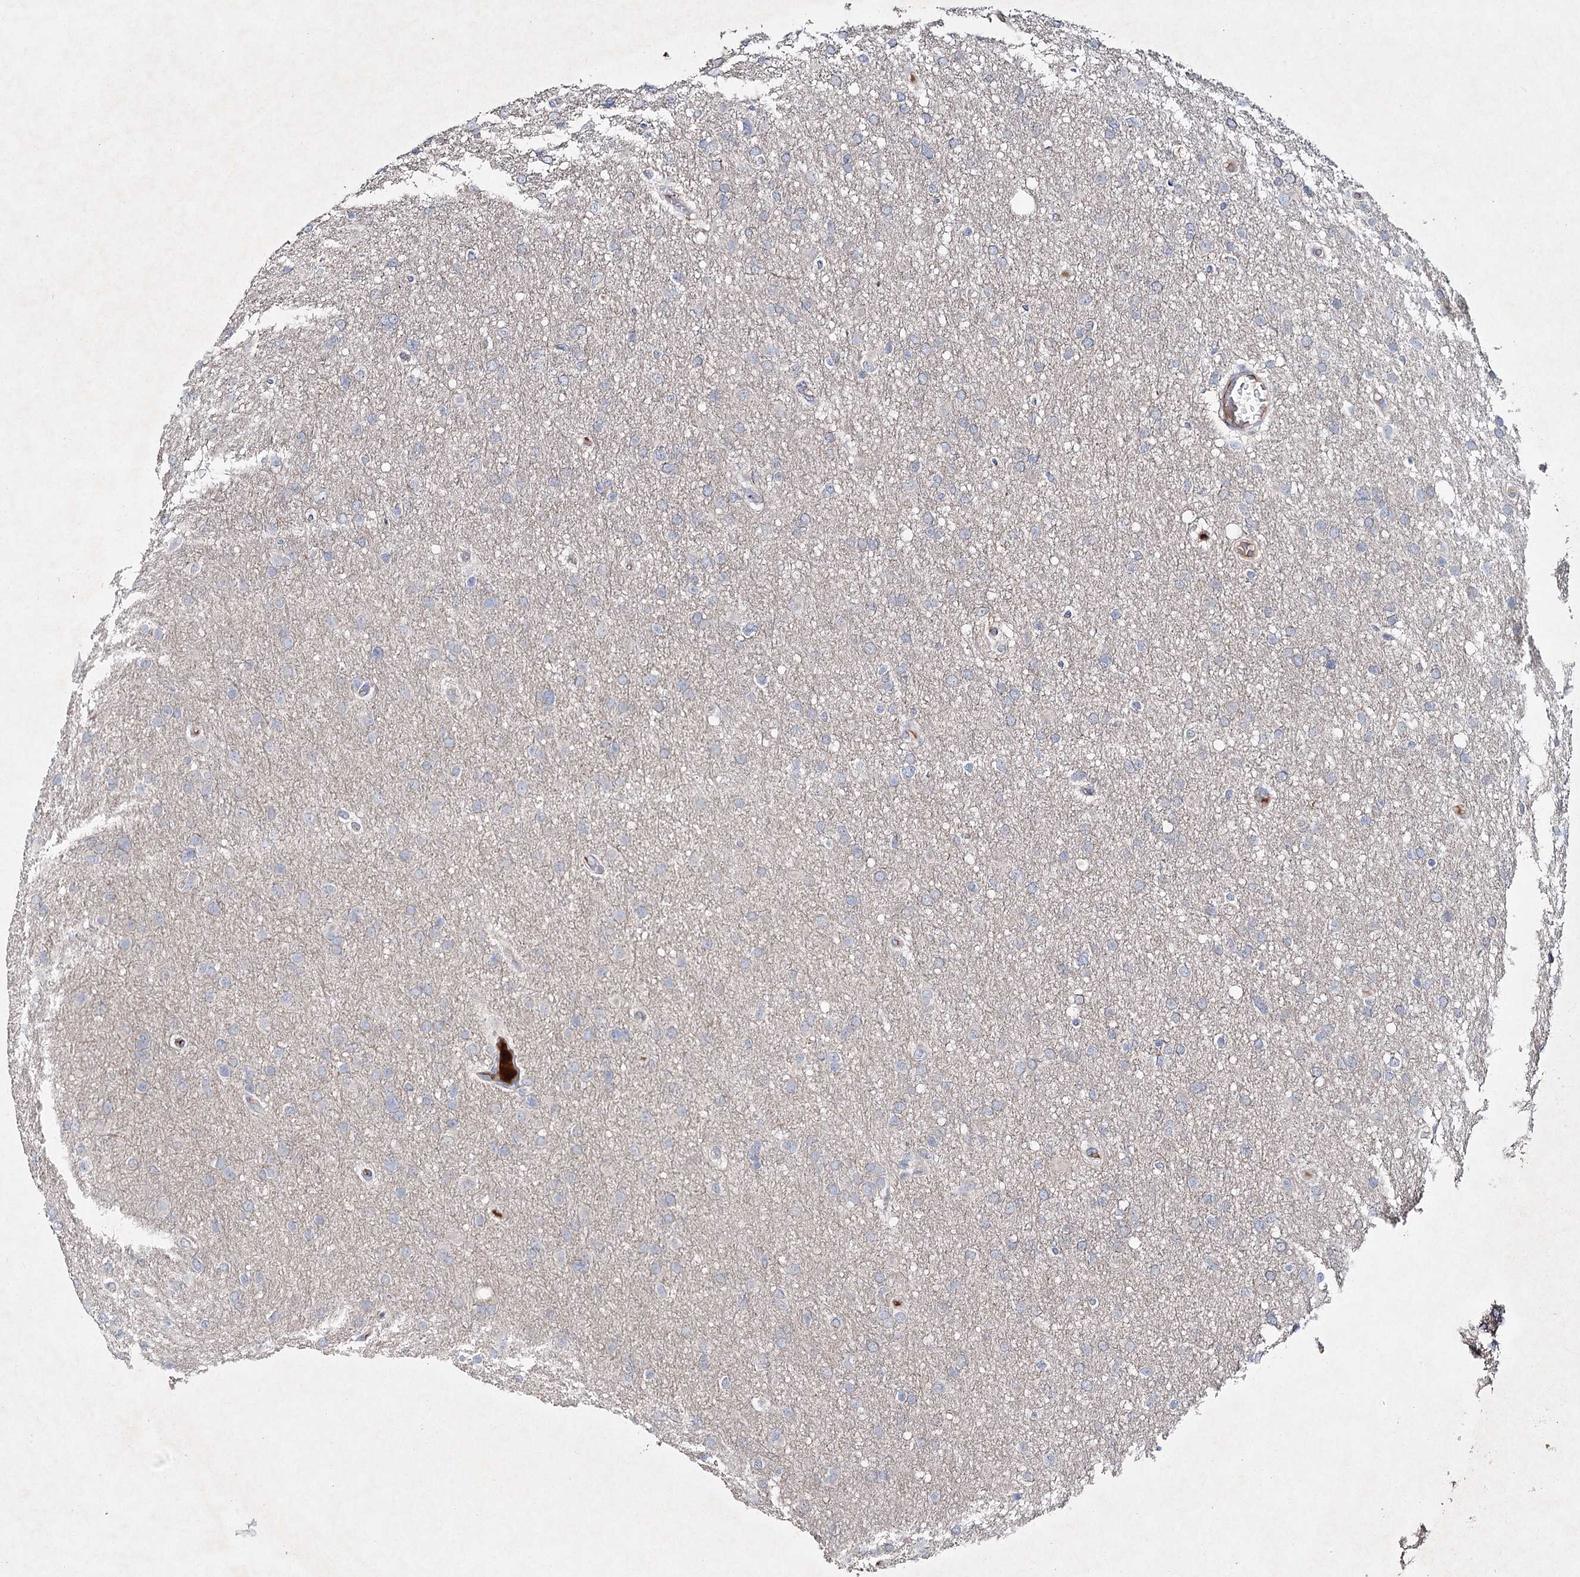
{"staining": {"intensity": "negative", "quantity": "none", "location": "none"}, "tissue": "glioma", "cell_type": "Tumor cells", "image_type": "cancer", "snomed": [{"axis": "morphology", "description": "Glioma, malignant, High grade"}, {"axis": "topography", "description": "Cerebral cortex"}], "caption": "Tumor cells are negative for protein expression in human glioma.", "gene": "RFX6", "patient": {"sex": "female", "age": 36}}